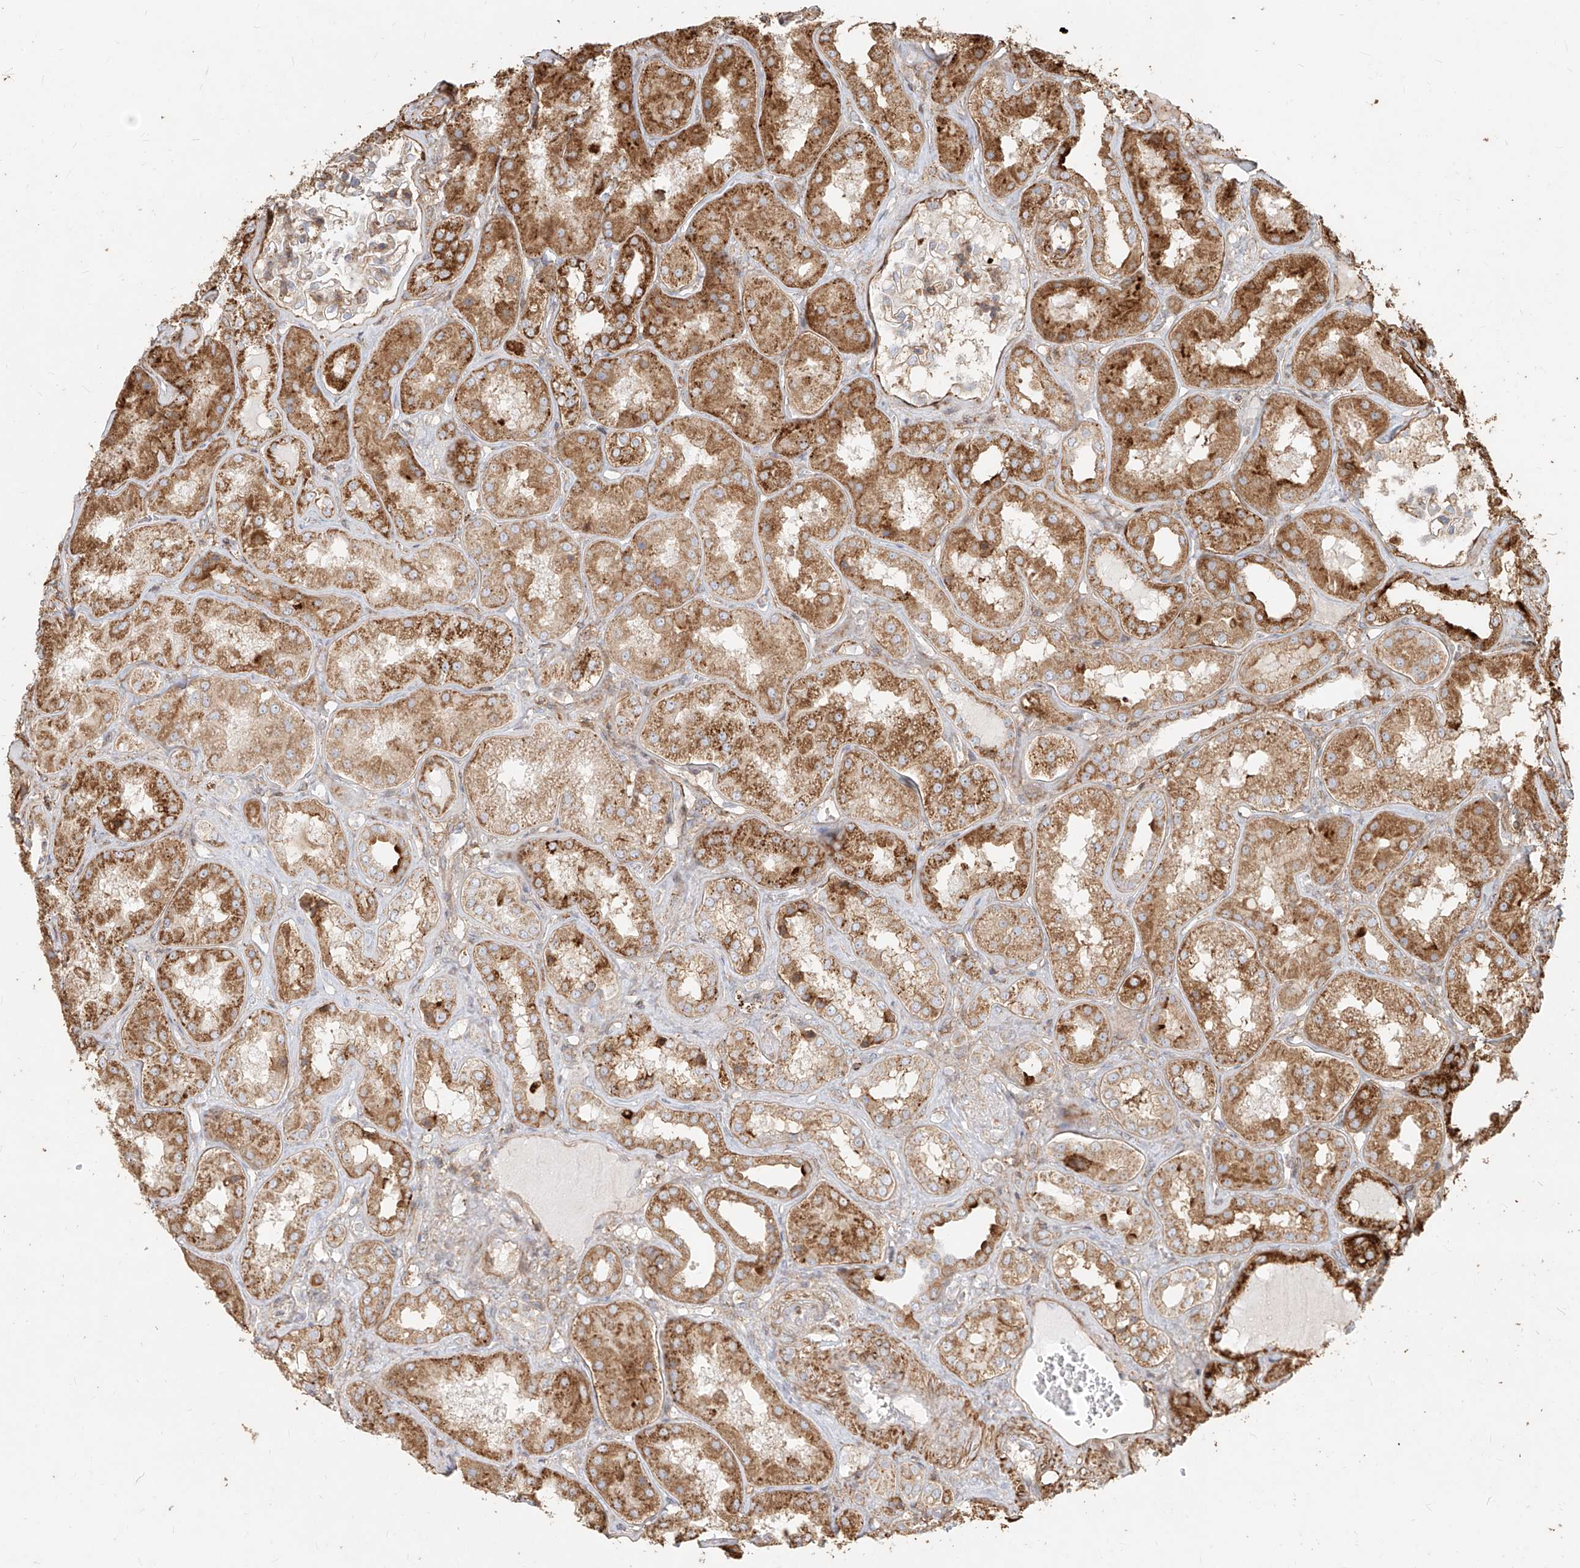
{"staining": {"intensity": "moderate", "quantity": "<25%", "location": "cytoplasmic/membranous"}, "tissue": "kidney", "cell_type": "Cells in glomeruli", "image_type": "normal", "snomed": [{"axis": "morphology", "description": "Normal tissue, NOS"}, {"axis": "topography", "description": "Kidney"}], "caption": "About <25% of cells in glomeruli in unremarkable kidney show moderate cytoplasmic/membranous protein staining as visualized by brown immunohistochemical staining.", "gene": "MTX2", "patient": {"sex": "female", "age": 56}}